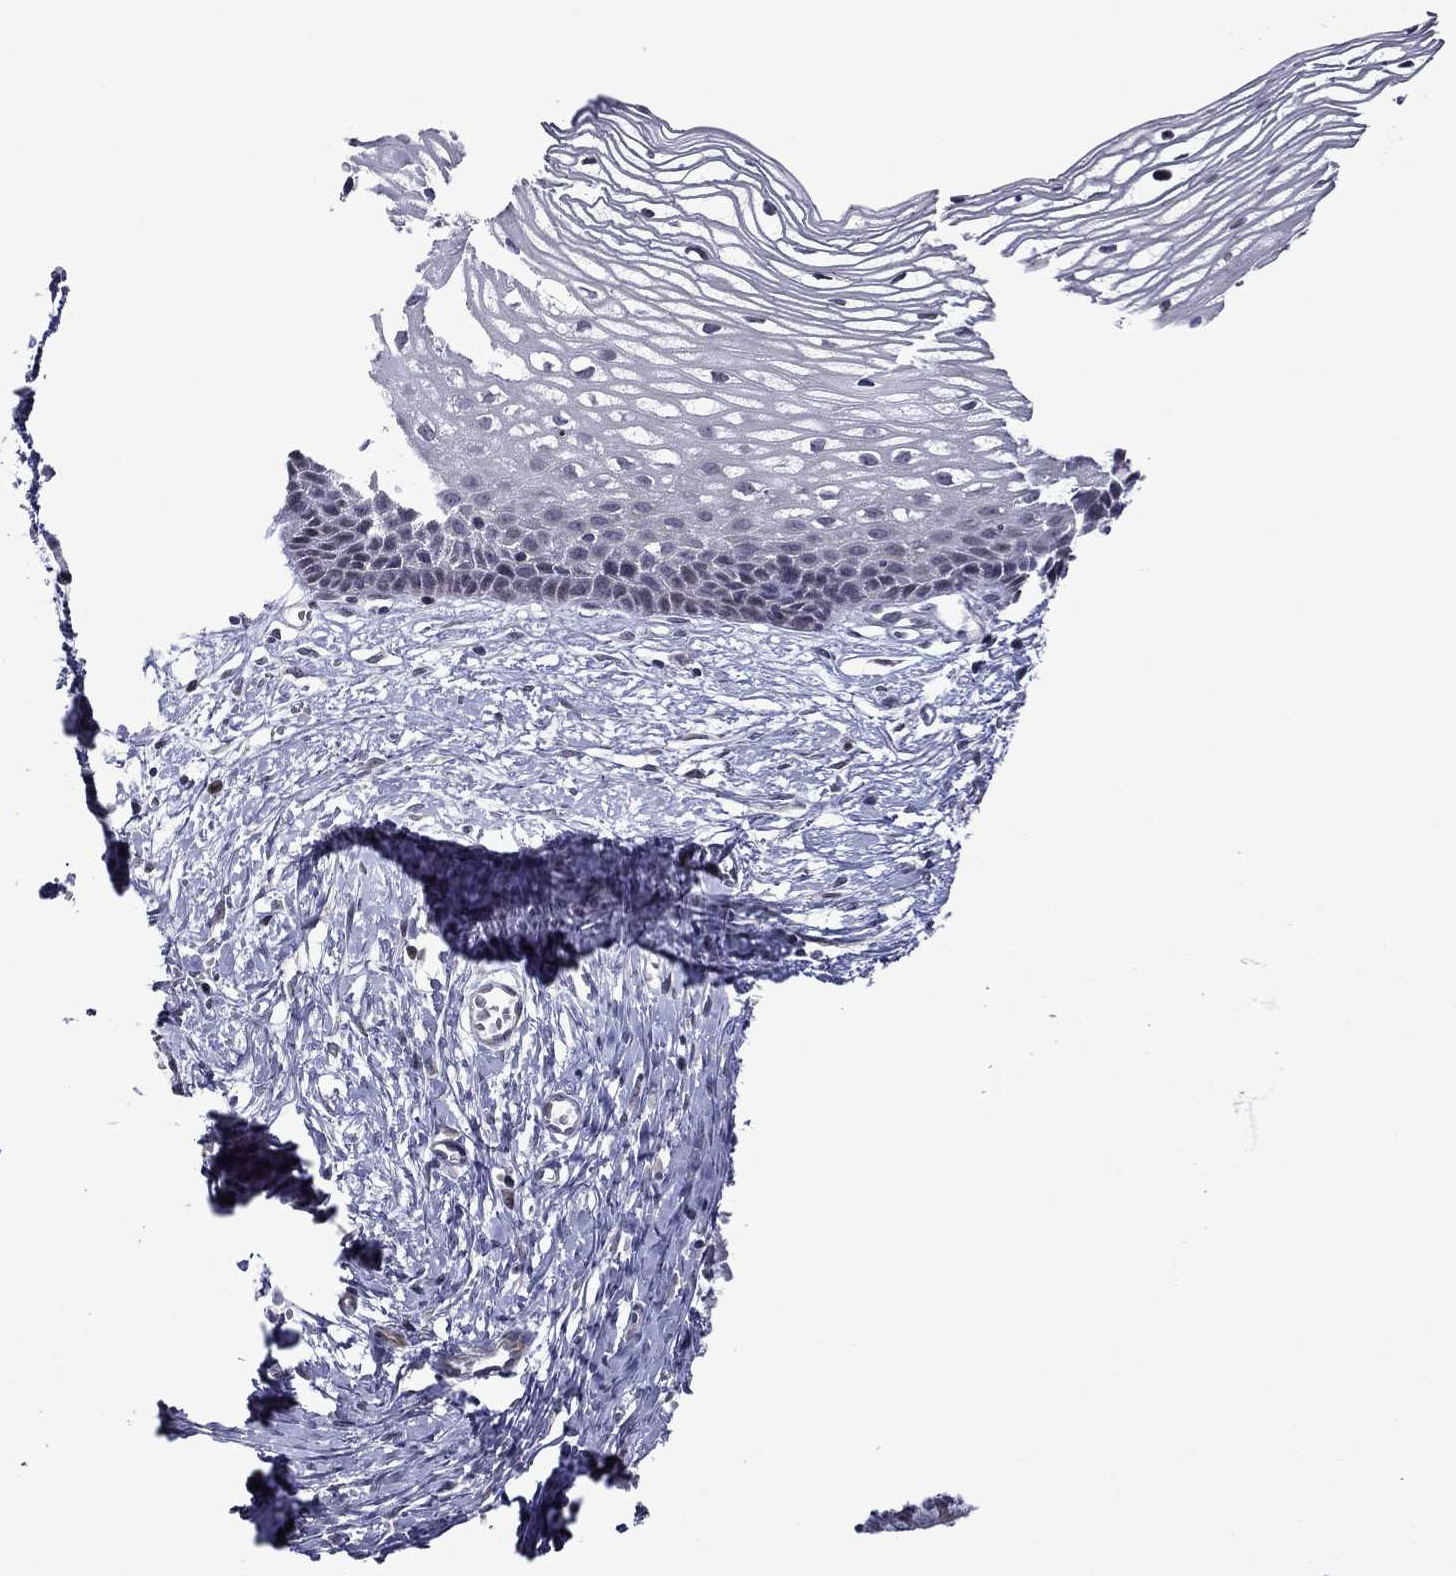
{"staining": {"intensity": "negative", "quantity": "none", "location": "none"}, "tissue": "cervix", "cell_type": "Glandular cells", "image_type": "normal", "snomed": [{"axis": "morphology", "description": "Normal tissue, NOS"}, {"axis": "topography", "description": "Cervix"}], "caption": "Immunohistochemistry (IHC) micrograph of normal cervix: human cervix stained with DAB demonstrates no significant protein expression in glandular cells.", "gene": "B3GAT1", "patient": {"sex": "female", "age": 40}}